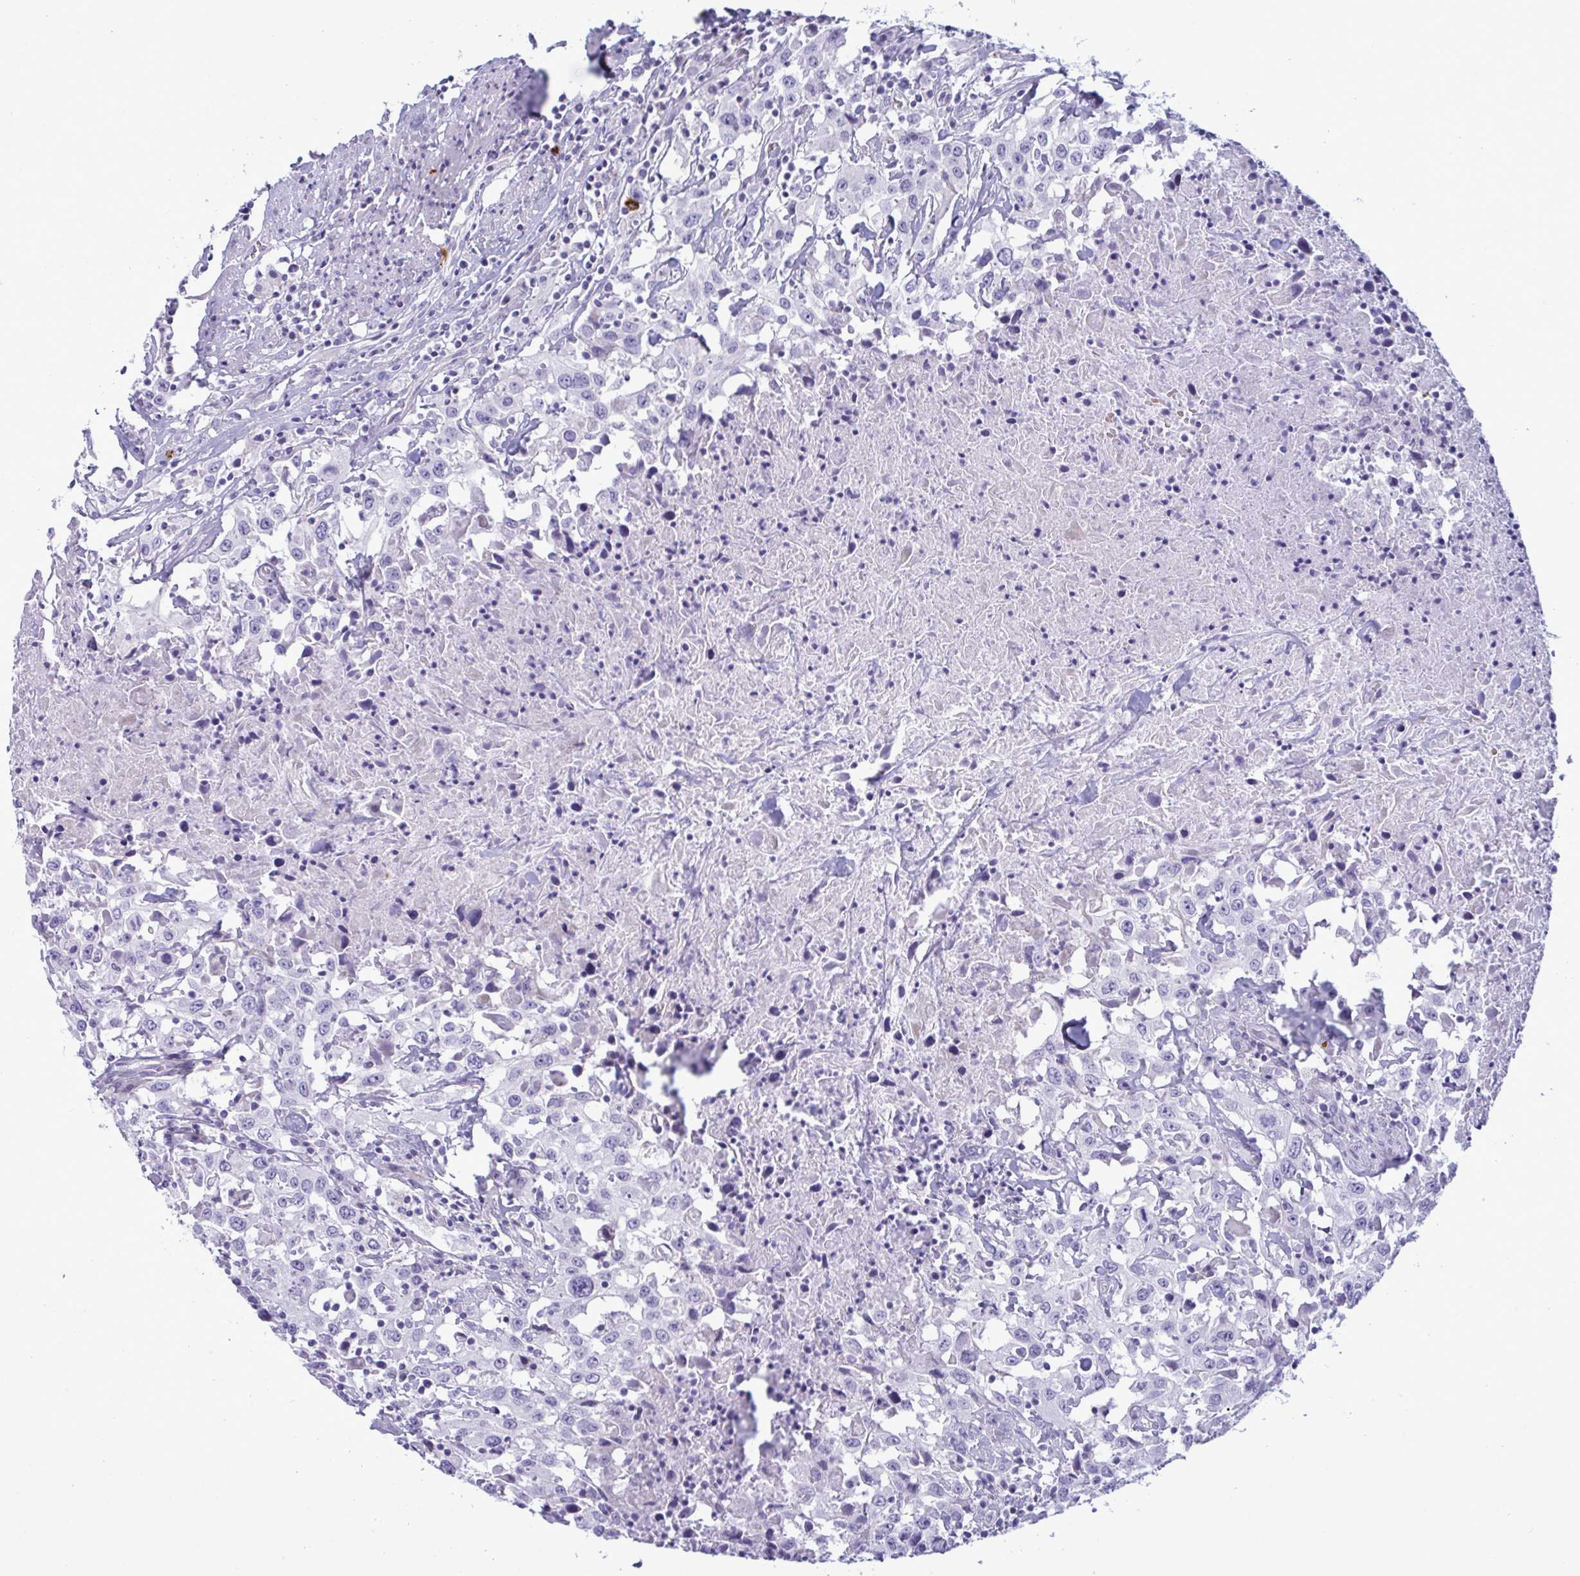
{"staining": {"intensity": "negative", "quantity": "none", "location": "none"}, "tissue": "urothelial cancer", "cell_type": "Tumor cells", "image_type": "cancer", "snomed": [{"axis": "morphology", "description": "Urothelial carcinoma, High grade"}, {"axis": "topography", "description": "Urinary bladder"}], "caption": "Tumor cells are negative for protein expression in human high-grade urothelial carcinoma. (DAB immunohistochemistry visualized using brightfield microscopy, high magnification).", "gene": "ZNF684", "patient": {"sex": "male", "age": 61}}